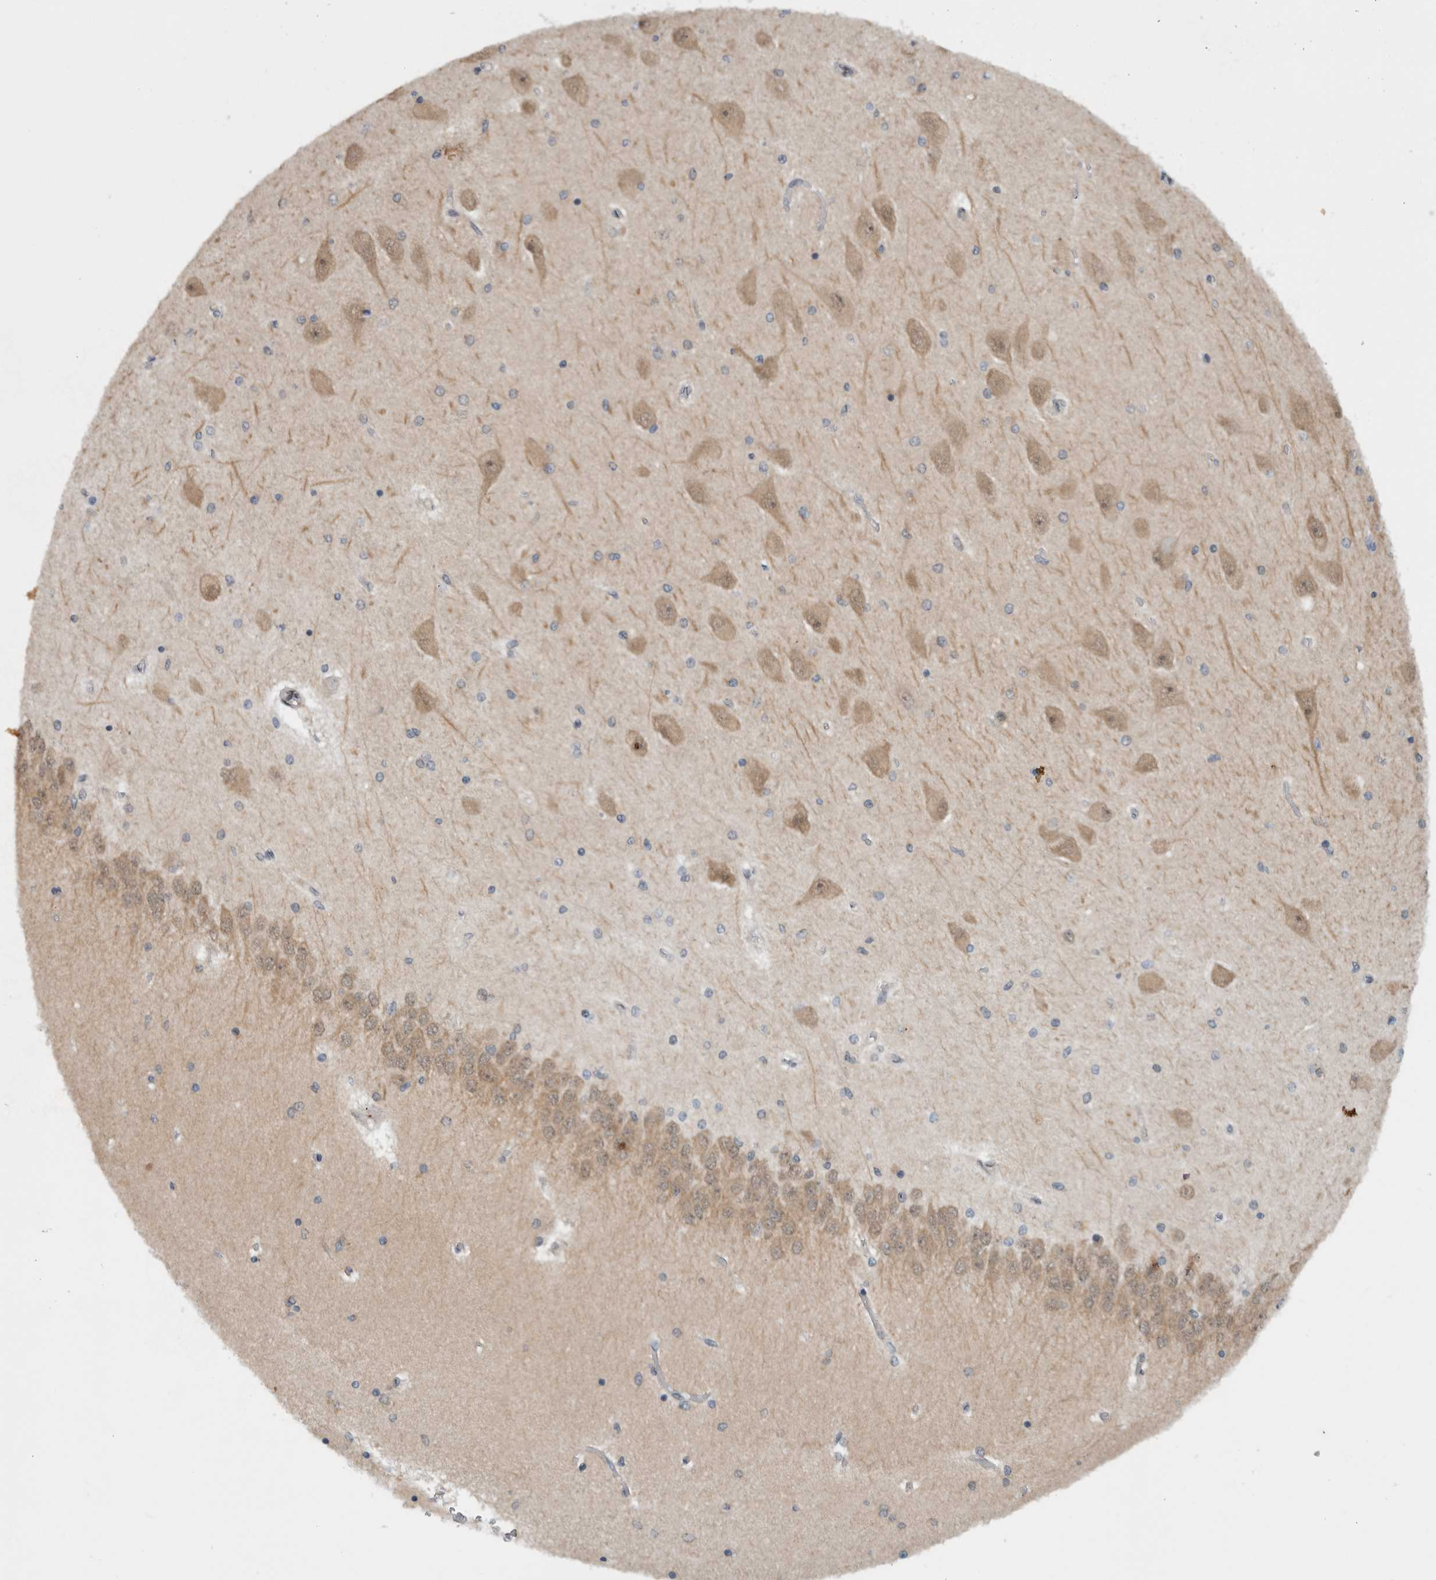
{"staining": {"intensity": "weak", "quantity": "<25%", "location": "cytoplasmic/membranous"}, "tissue": "hippocampus", "cell_type": "Glial cells", "image_type": "normal", "snomed": [{"axis": "morphology", "description": "Normal tissue, NOS"}, {"axis": "topography", "description": "Hippocampus"}], "caption": "Immunohistochemistry photomicrograph of normal hippocampus stained for a protein (brown), which reveals no expression in glial cells.", "gene": "CCDC43", "patient": {"sex": "female", "age": 54}}